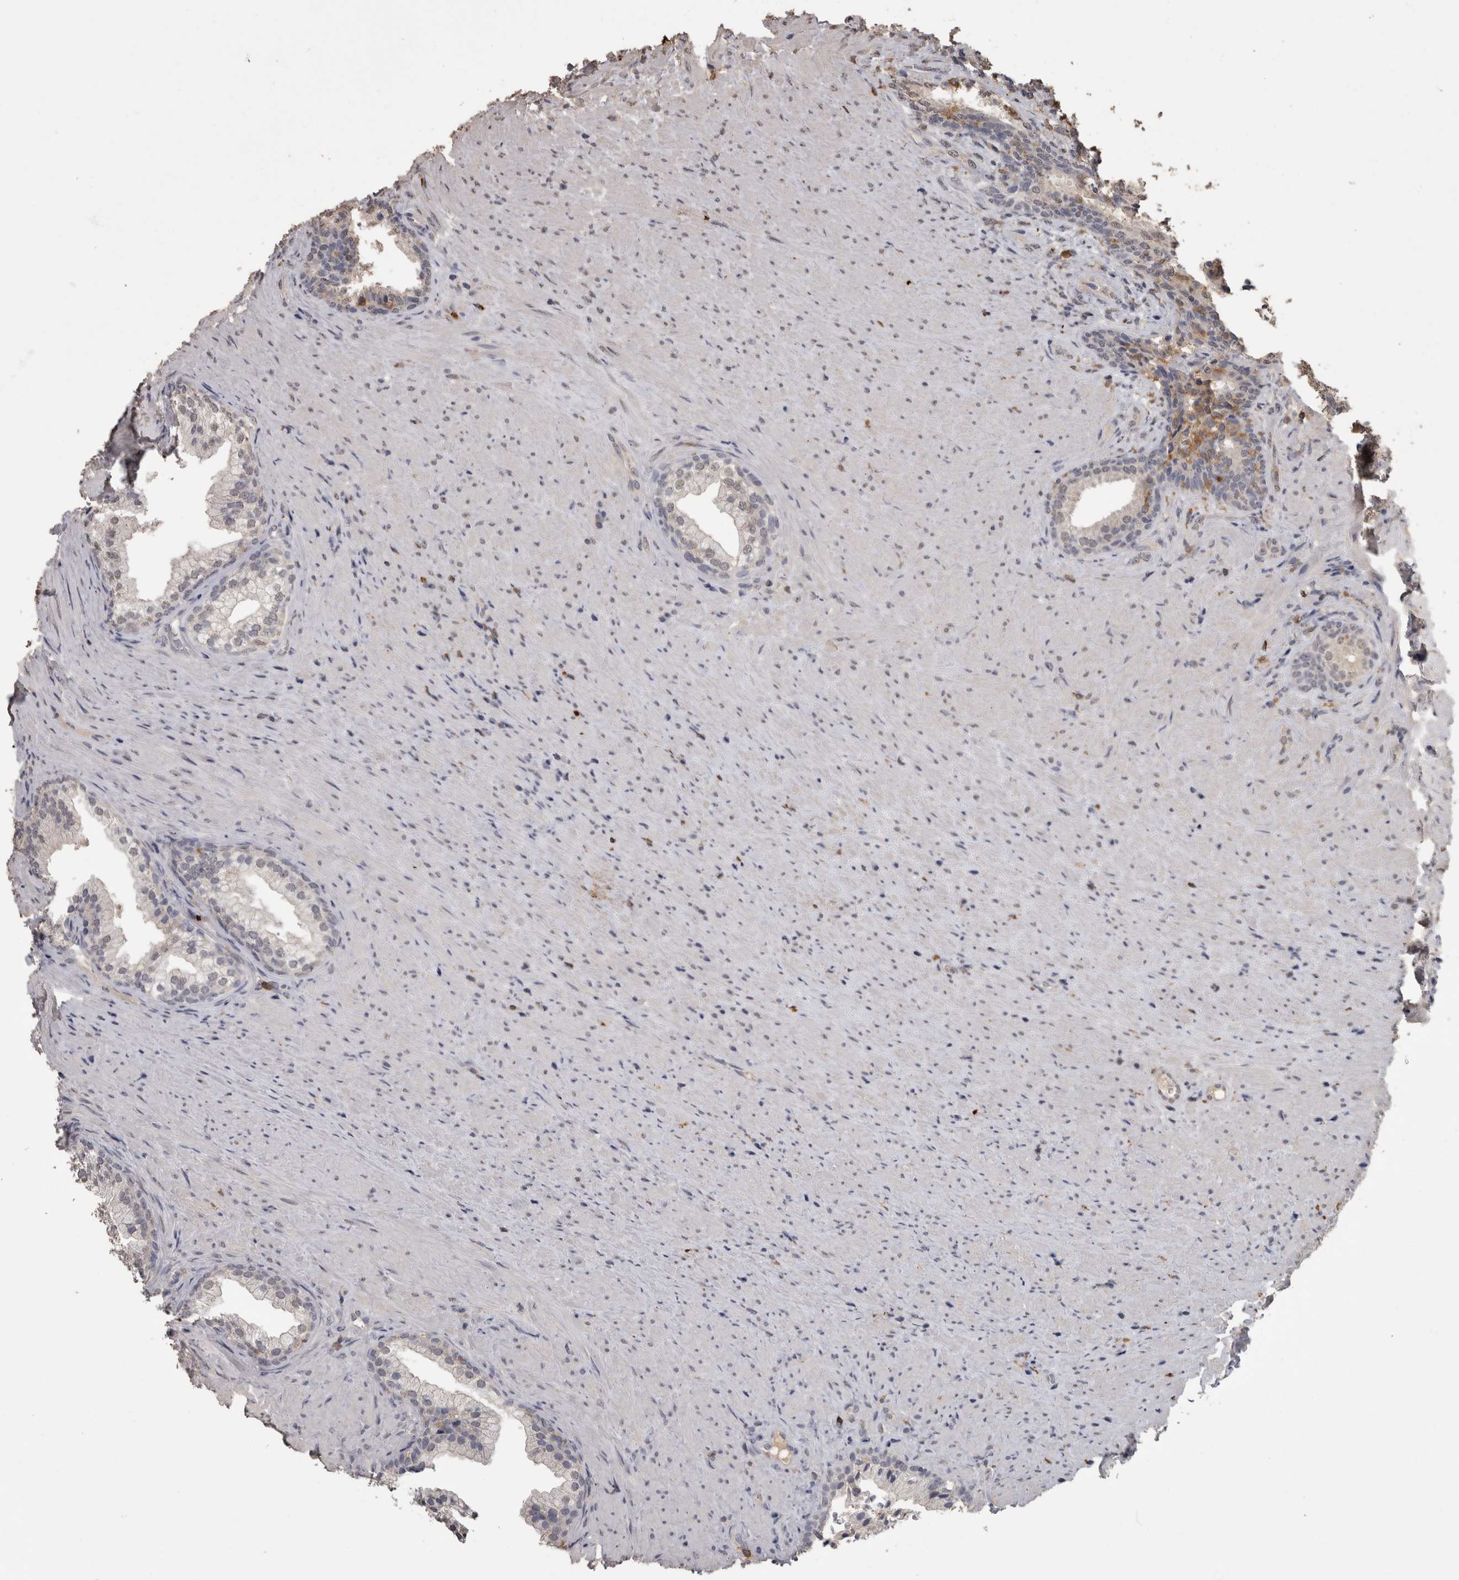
{"staining": {"intensity": "negative", "quantity": "none", "location": "none"}, "tissue": "prostate", "cell_type": "Glandular cells", "image_type": "normal", "snomed": [{"axis": "morphology", "description": "Normal tissue, NOS"}, {"axis": "topography", "description": "Prostate"}], "caption": "Image shows no significant protein expression in glandular cells of normal prostate.", "gene": "PIK3AP1", "patient": {"sex": "male", "age": 76}}